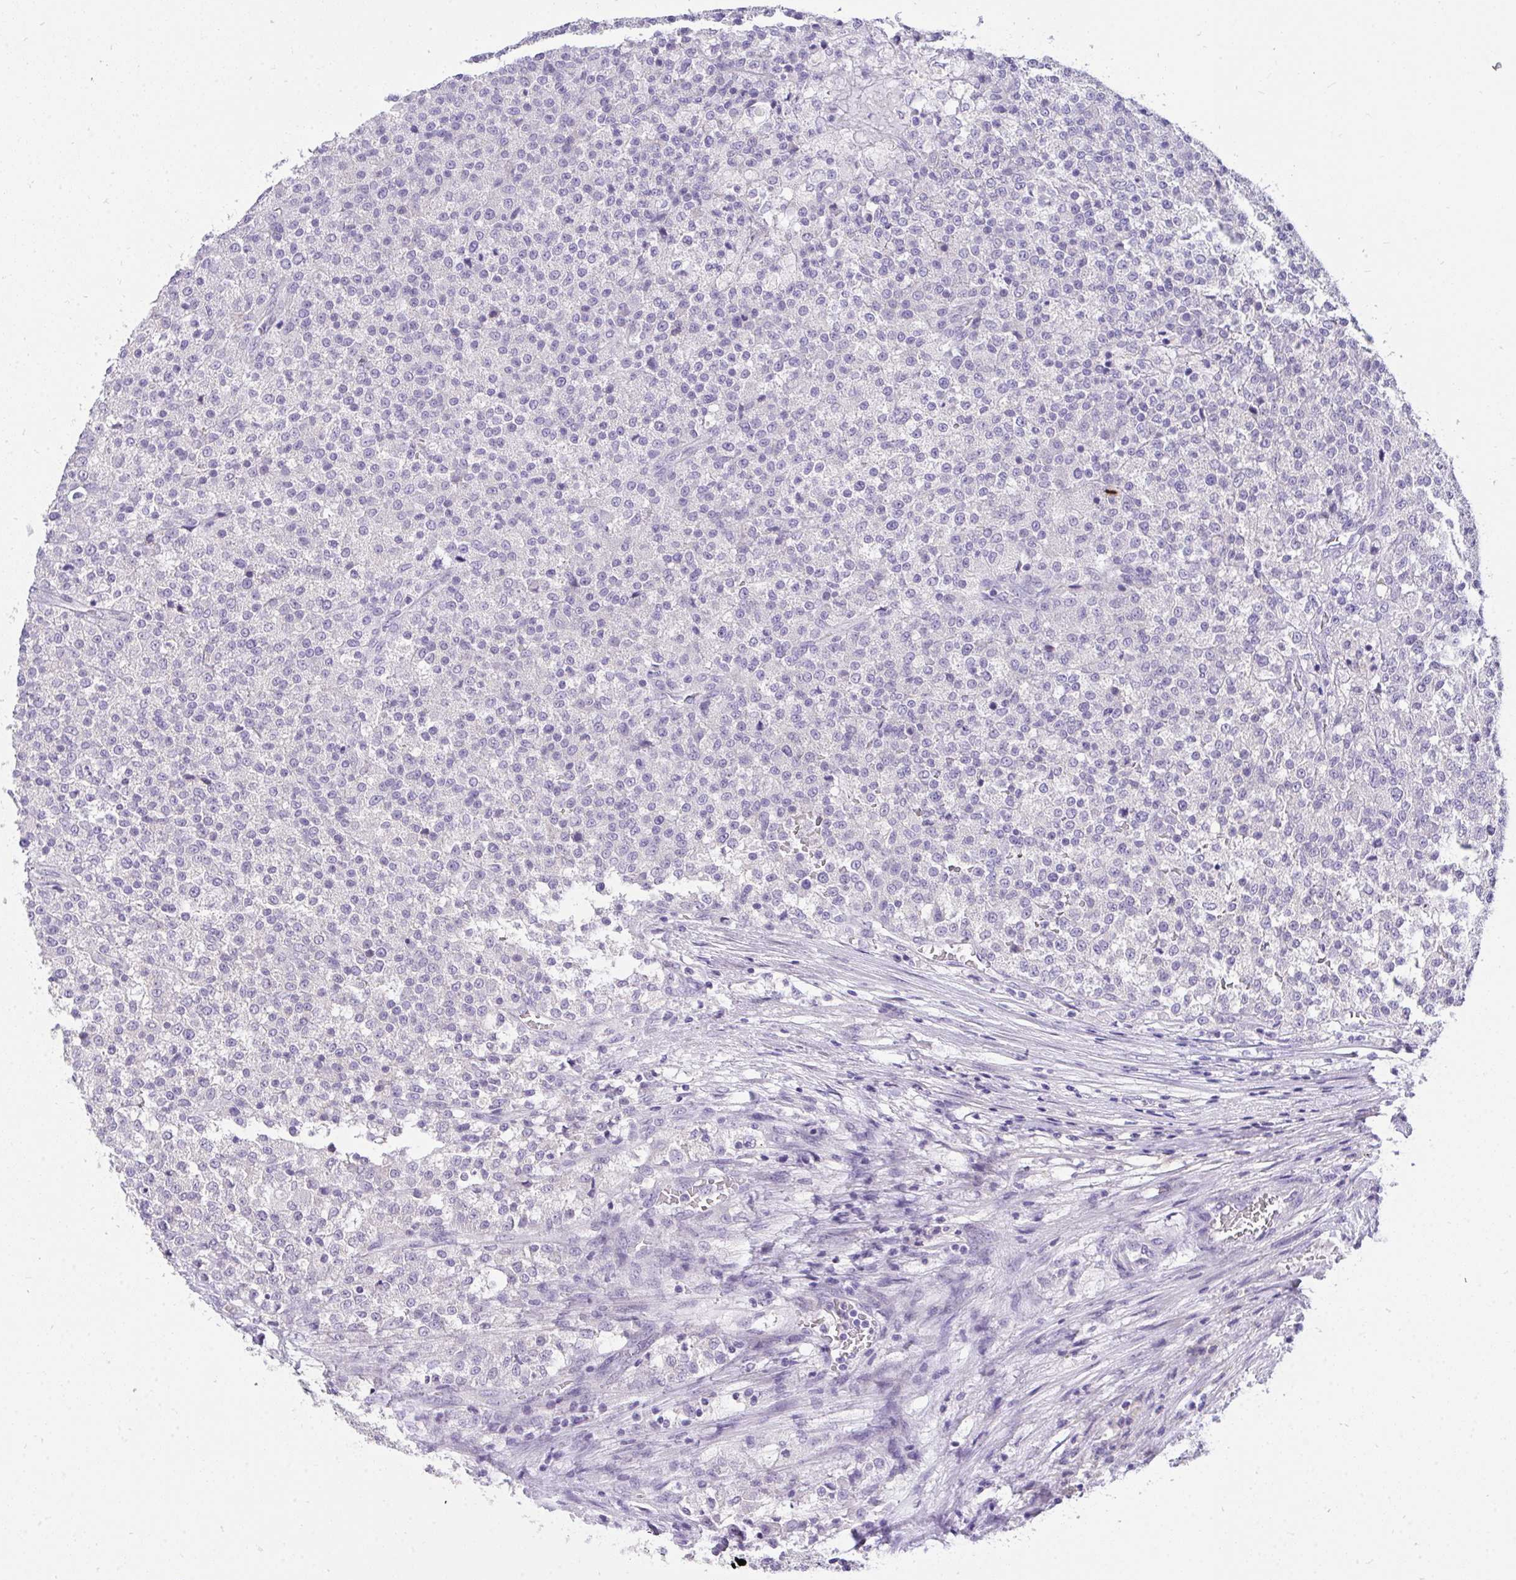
{"staining": {"intensity": "negative", "quantity": "none", "location": "none"}, "tissue": "testis cancer", "cell_type": "Tumor cells", "image_type": "cancer", "snomed": [{"axis": "morphology", "description": "Seminoma, NOS"}, {"axis": "topography", "description": "Testis"}], "caption": "Tumor cells show no significant staining in testis seminoma.", "gene": "VGLL3", "patient": {"sex": "male", "age": 59}}